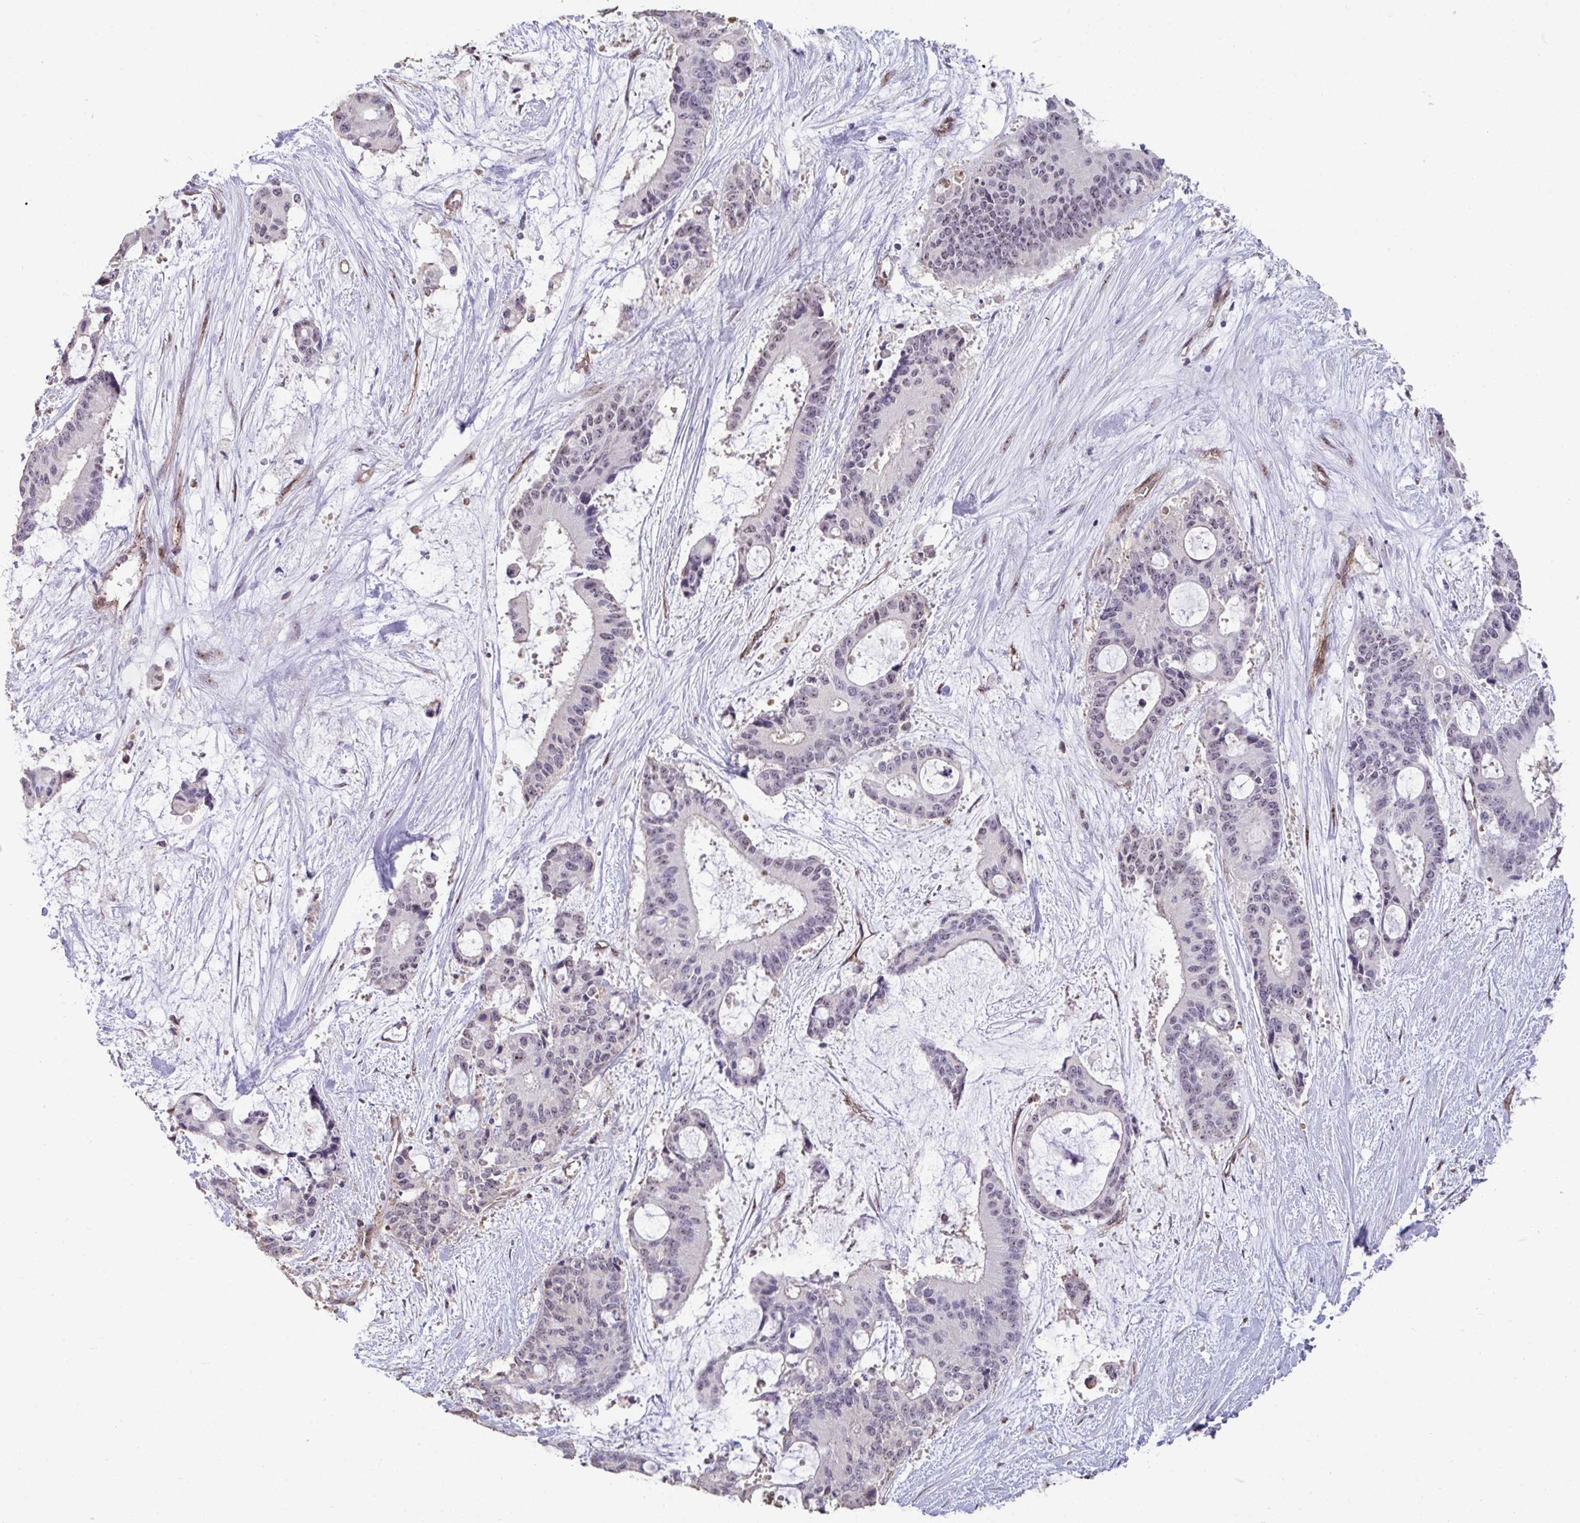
{"staining": {"intensity": "weak", "quantity": "25%-75%", "location": "nuclear"}, "tissue": "liver cancer", "cell_type": "Tumor cells", "image_type": "cancer", "snomed": [{"axis": "morphology", "description": "Normal tissue, NOS"}, {"axis": "morphology", "description": "Cholangiocarcinoma"}, {"axis": "topography", "description": "Liver"}, {"axis": "topography", "description": "Peripheral nerve tissue"}], "caption": "Cholangiocarcinoma (liver) was stained to show a protein in brown. There is low levels of weak nuclear positivity in approximately 25%-75% of tumor cells.", "gene": "SENP3", "patient": {"sex": "female", "age": 73}}